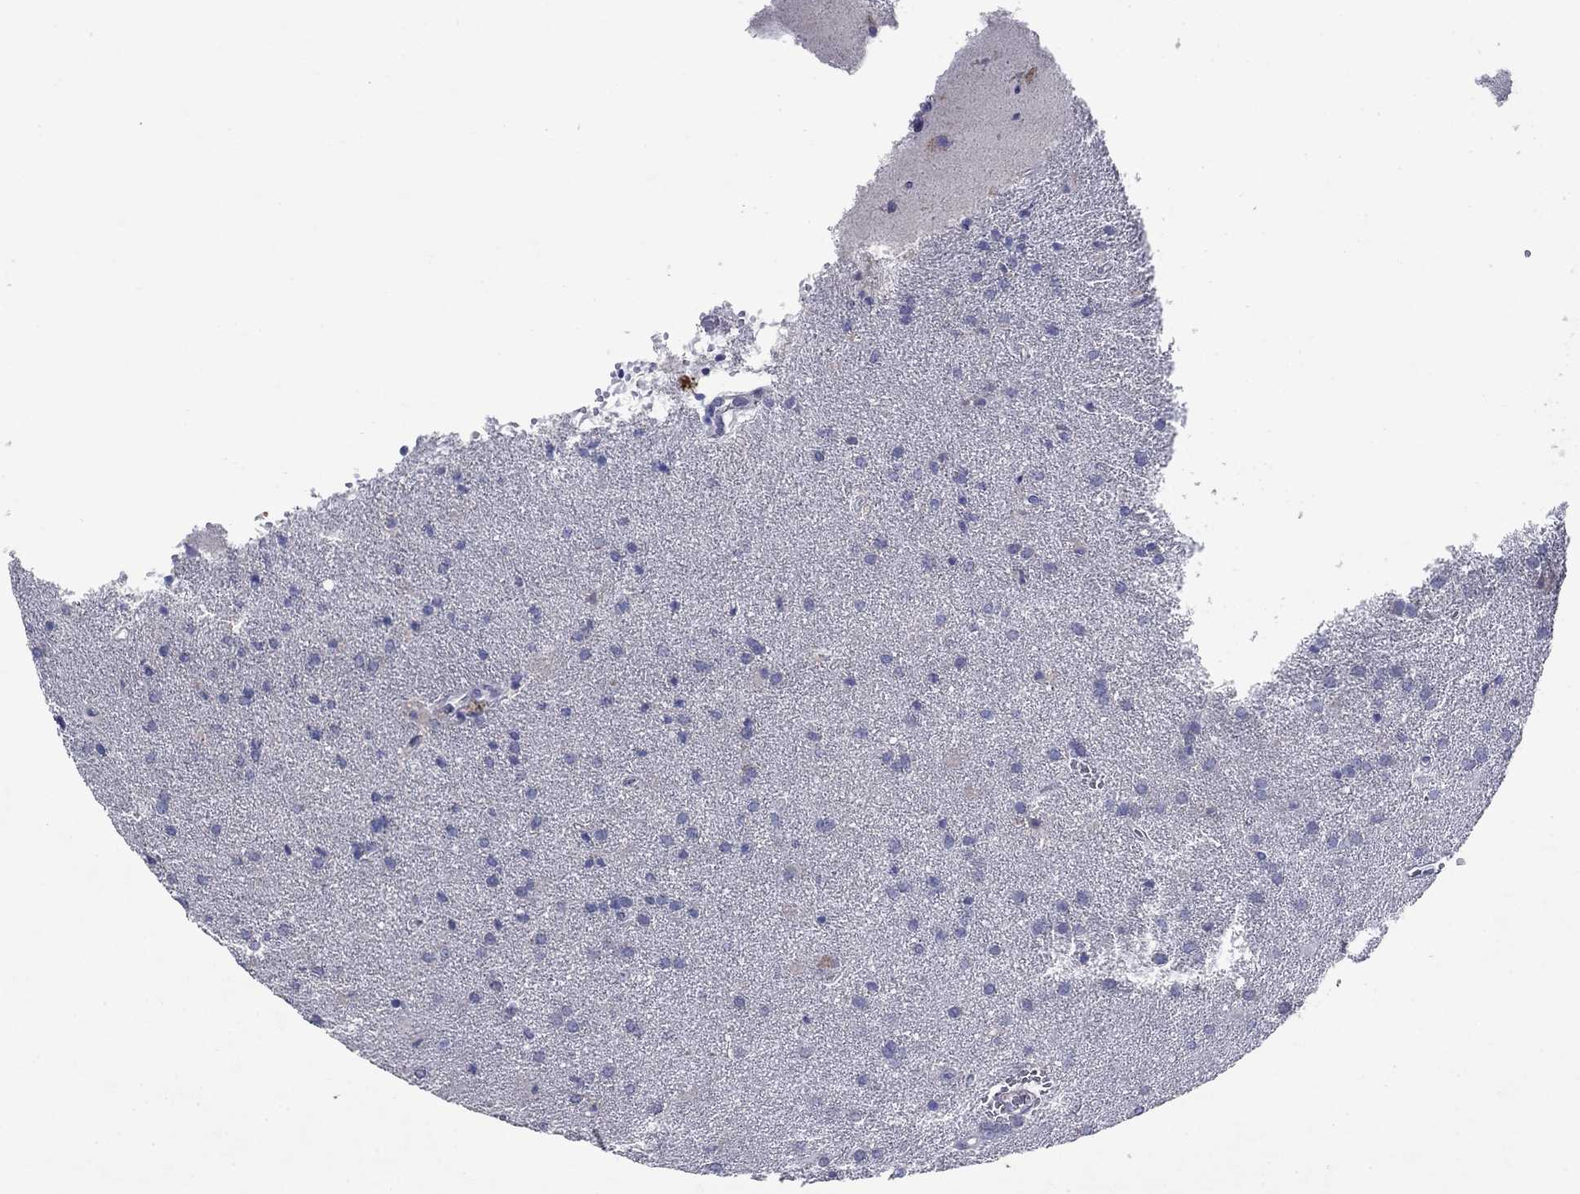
{"staining": {"intensity": "negative", "quantity": "none", "location": "none"}, "tissue": "glioma", "cell_type": "Tumor cells", "image_type": "cancer", "snomed": [{"axis": "morphology", "description": "Glioma, malignant, Low grade"}, {"axis": "topography", "description": "Brain"}], "caption": "Tumor cells are negative for protein expression in human low-grade glioma (malignant).", "gene": "SULT2B1", "patient": {"sex": "male", "age": 58}}